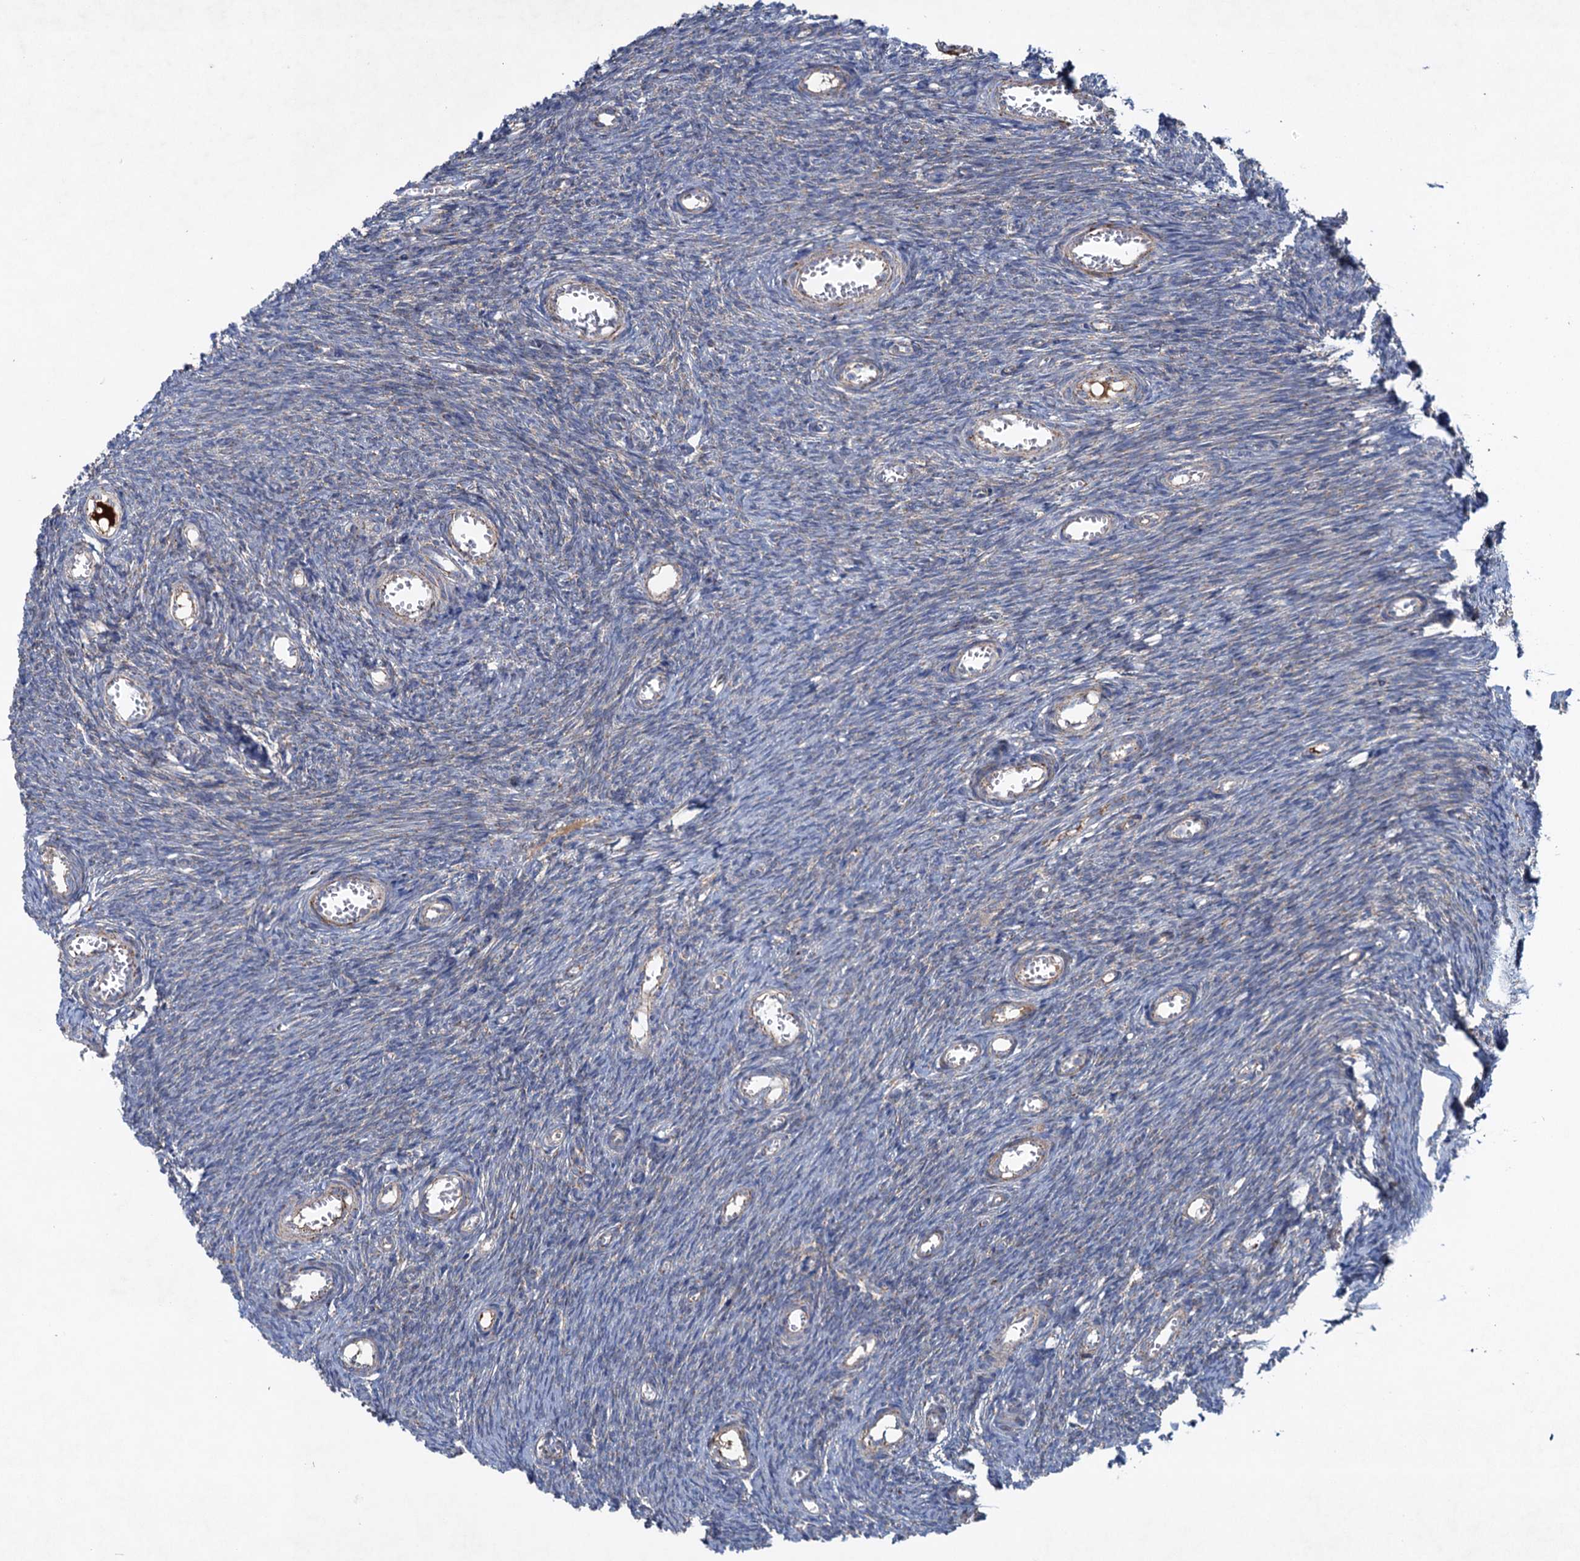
{"staining": {"intensity": "moderate", "quantity": ">75%", "location": "cytoplasmic/membranous"}, "tissue": "ovary", "cell_type": "Follicle cells", "image_type": "normal", "snomed": [{"axis": "morphology", "description": "Normal tissue, NOS"}, {"axis": "topography", "description": "Ovary"}], "caption": "Protein positivity by immunohistochemistry exhibits moderate cytoplasmic/membranous staining in about >75% of follicle cells in normal ovary. (DAB (3,3'-diaminobenzidine) = brown stain, brightfield microscopy at high magnification).", "gene": "GTPBP3", "patient": {"sex": "female", "age": 44}}